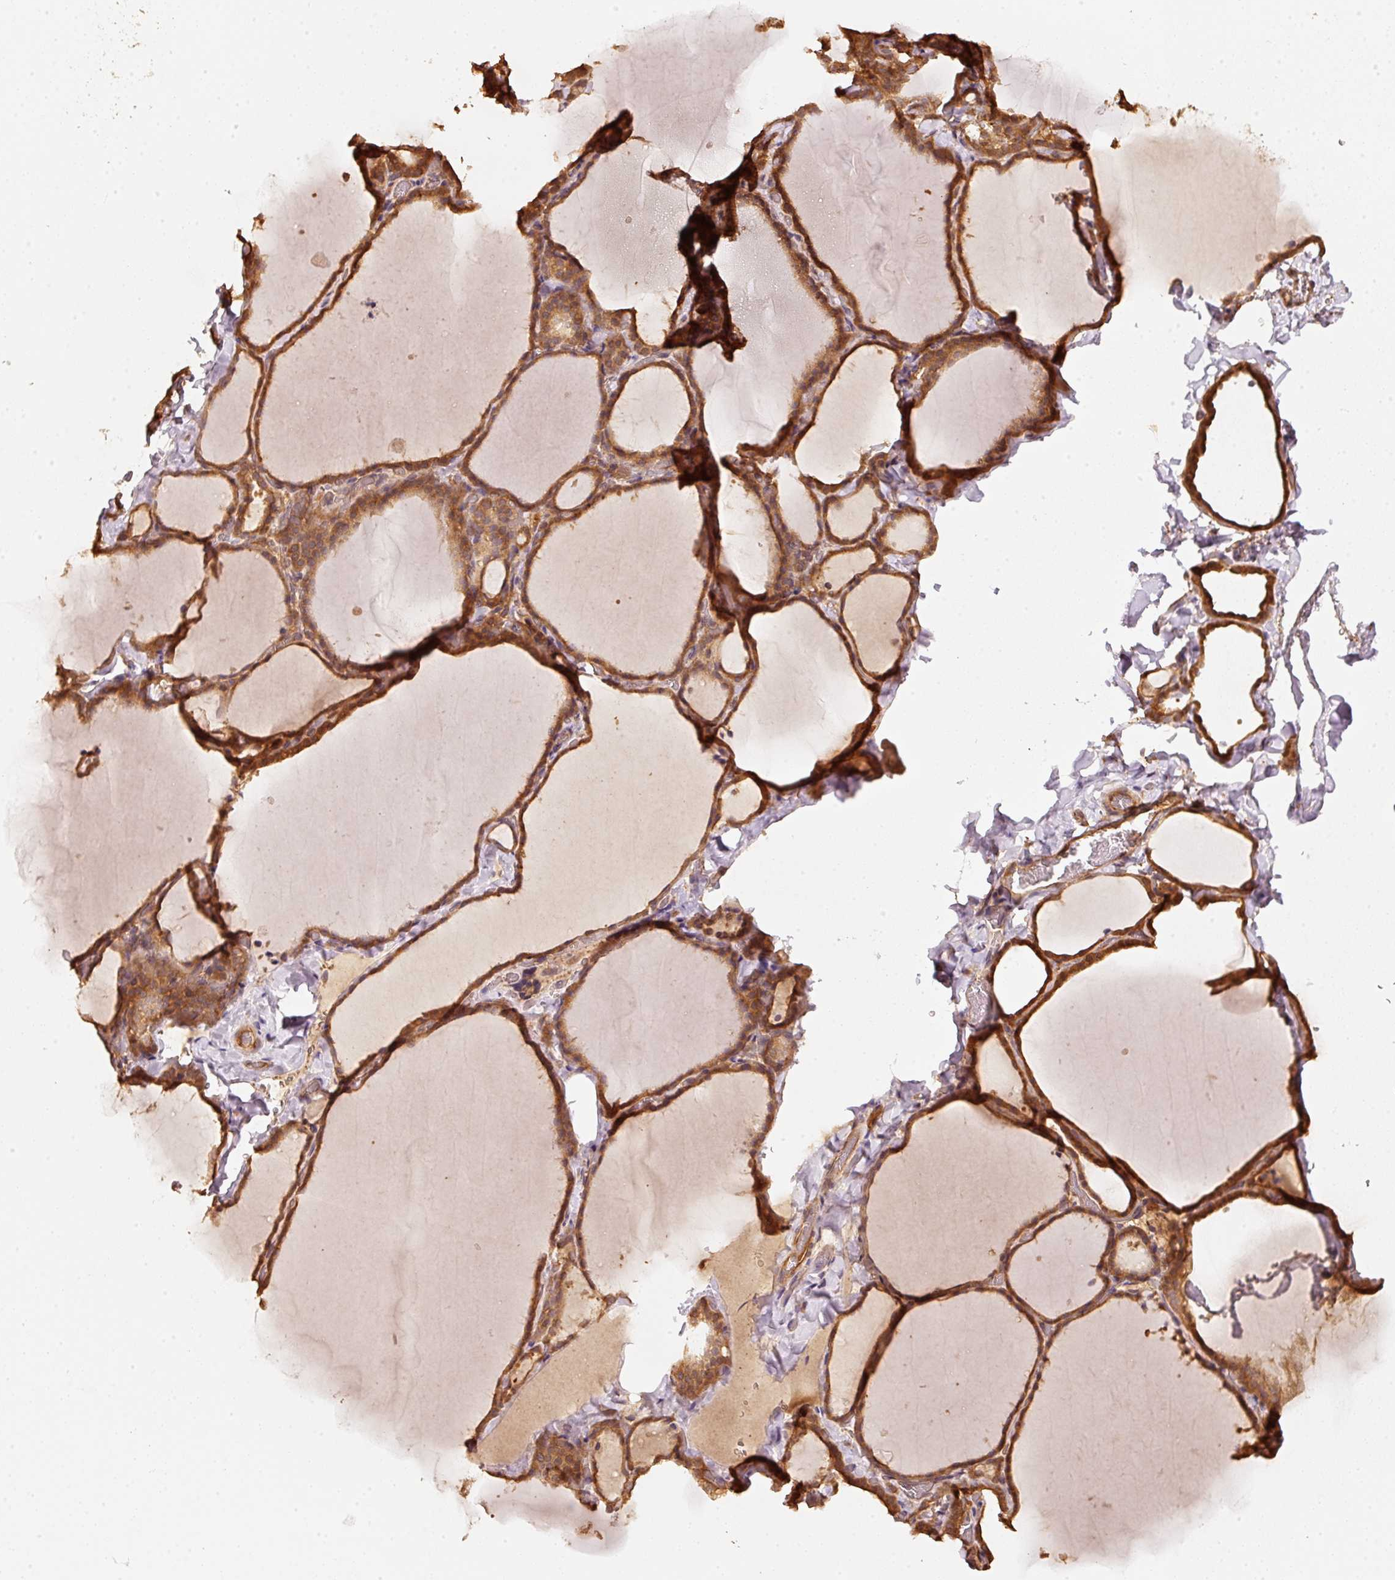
{"staining": {"intensity": "strong", "quantity": ">75%", "location": "cytoplasmic/membranous"}, "tissue": "thyroid gland", "cell_type": "Glandular cells", "image_type": "normal", "snomed": [{"axis": "morphology", "description": "Normal tissue, NOS"}, {"axis": "topography", "description": "Thyroid gland"}], "caption": "Immunohistochemical staining of benign human thyroid gland demonstrates high levels of strong cytoplasmic/membranous positivity in about >75% of glandular cells. Nuclei are stained in blue.", "gene": "STAU1", "patient": {"sex": "female", "age": 22}}